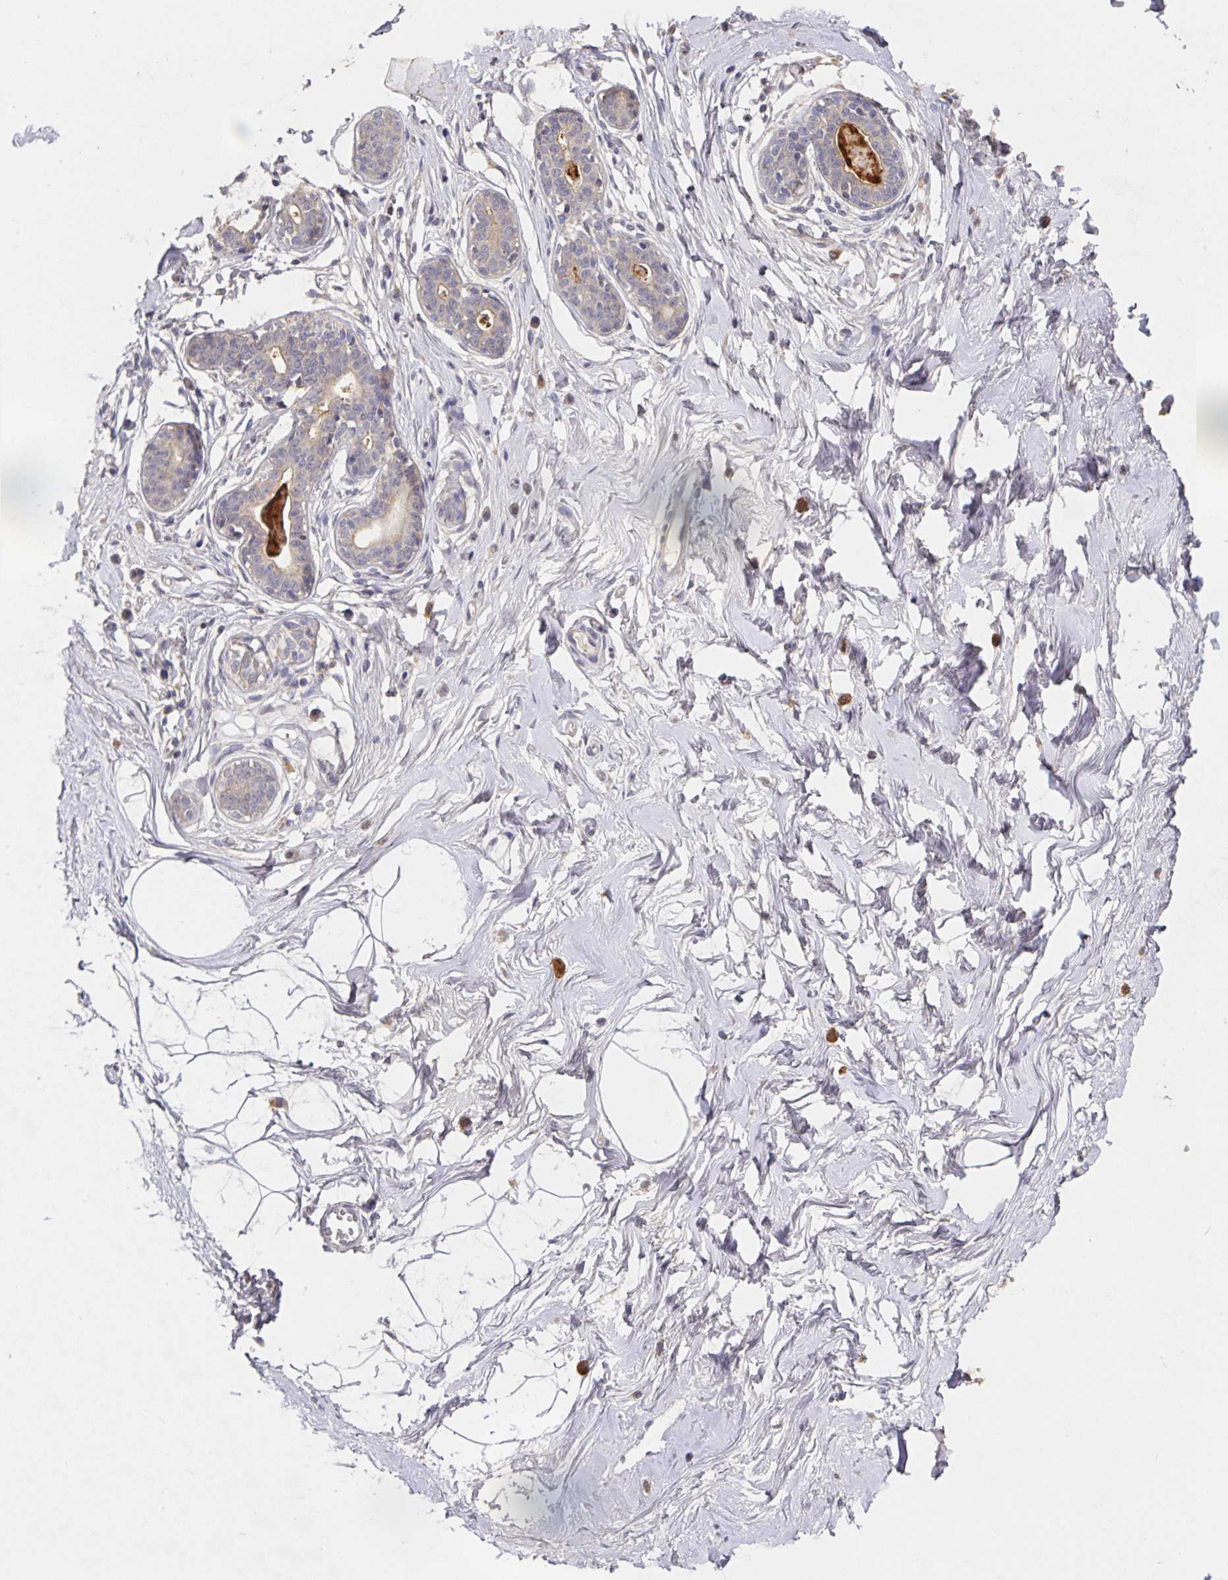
{"staining": {"intensity": "negative", "quantity": "none", "location": "none"}, "tissue": "breast", "cell_type": "Adipocytes", "image_type": "normal", "snomed": [{"axis": "morphology", "description": "Normal tissue, NOS"}, {"axis": "topography", "description": "Breast"}], "caption": "An IHC image of normal breast is shown. There is no staining in adipocytes of breast. (DAB (3,3'-diaminobenzidine) immunohistochemistry (IHC), high magnification).", "gene": "HEPN1", "patient": {"sex": "female", "age": 45}}